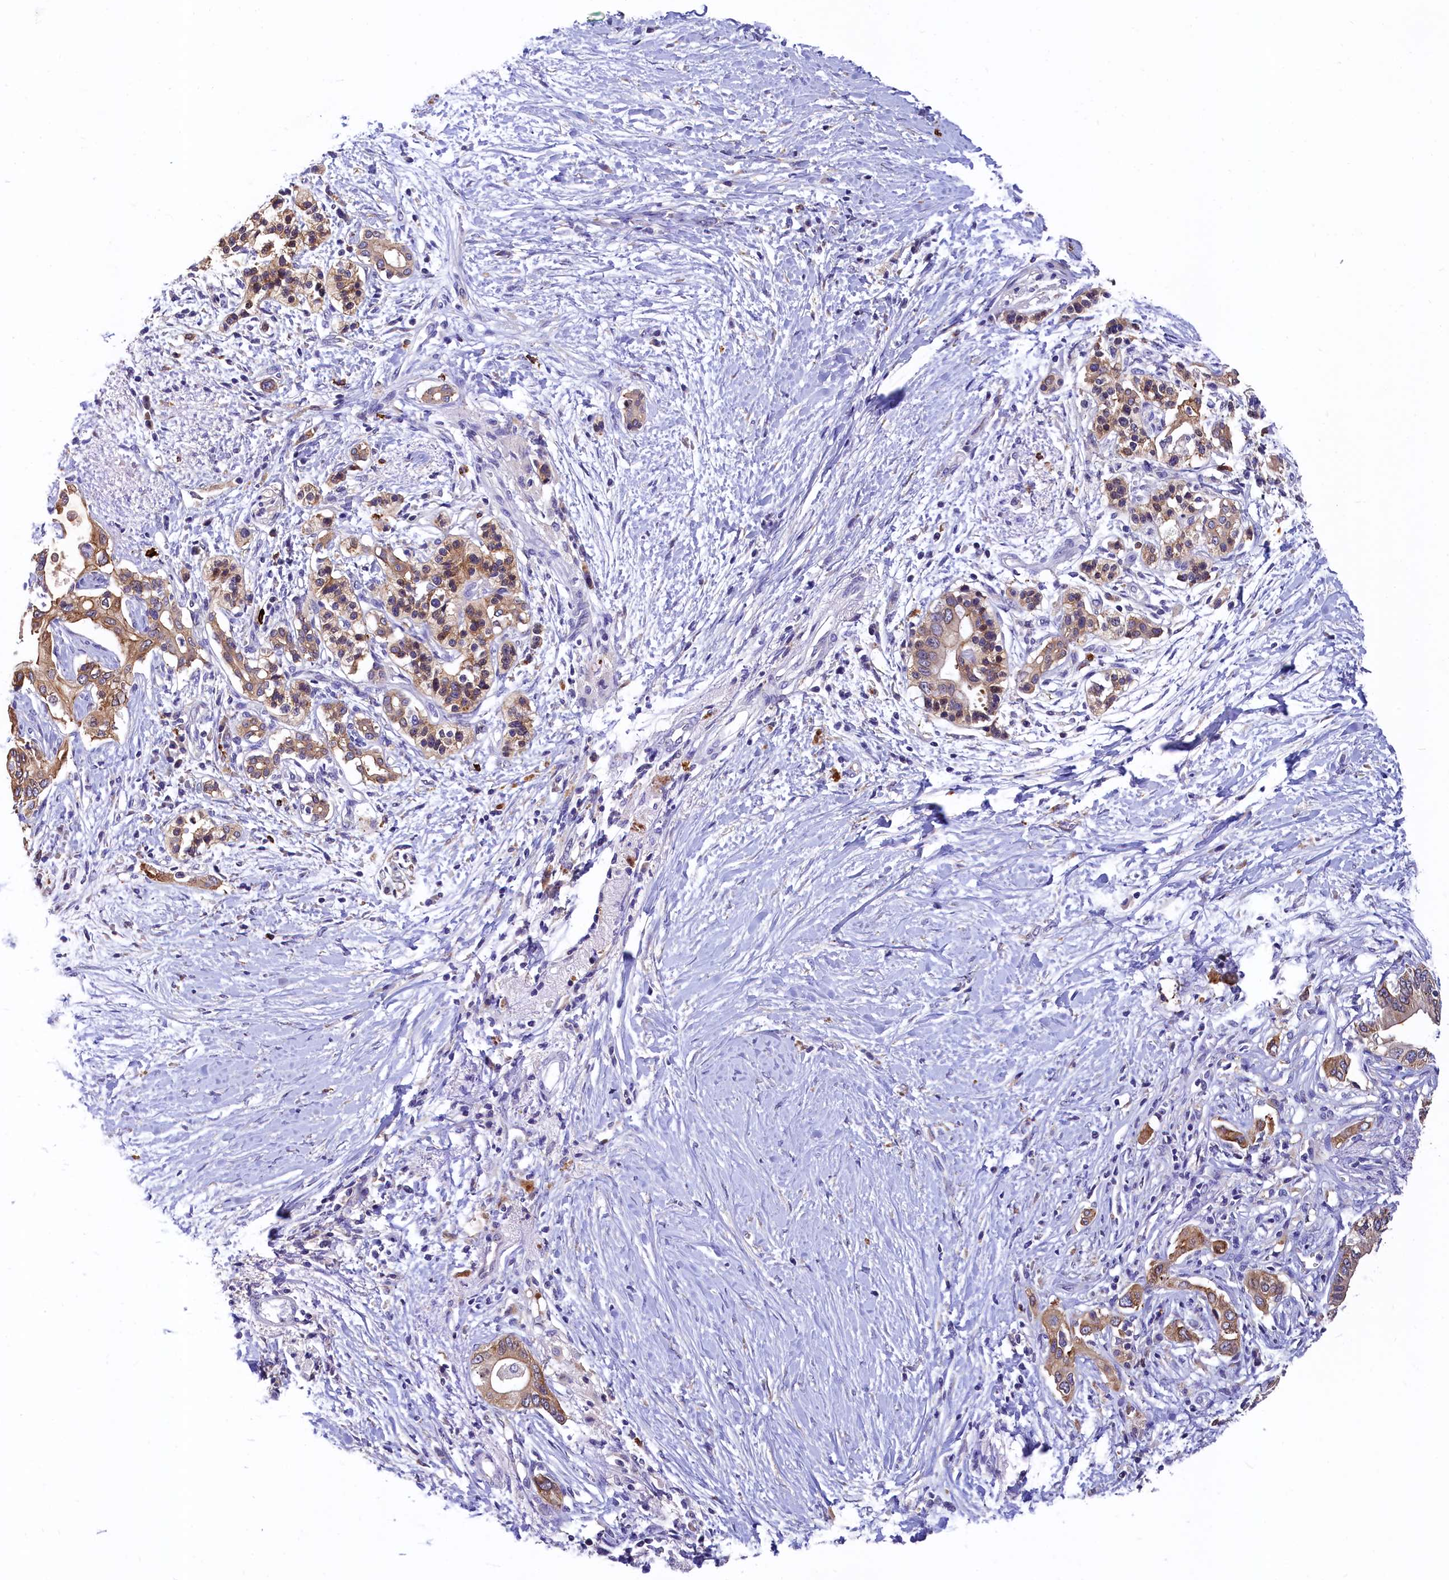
{"staining": {"intensity": "moderate", "quantity": ">75%", "location": "cytoplasmic/membranous"}, "tissue": "pancreatic cancer", "cell_type": "Tumor cells", "image_type": "cancer", "snomed": [{"axis": "morphology", "description": "Normal tissue, NOS"}, {"axis": "morphology", "description": "Adenocarcinoma, NOS"}, {"axis": "topography", "description": "Pancreas"}, {"axis": "topography", "description": "Peripheral nerve tissue"}], "caption": "This is a photomicrograph of immunohistochemistry staining of pancreatic cancer (adenocarcinoma), which shows moderate expression in the cytoplasmic/membranous of tumor cells.", "gene": "EPS8L2", "patient": {"sex": "male", "age": 59}}